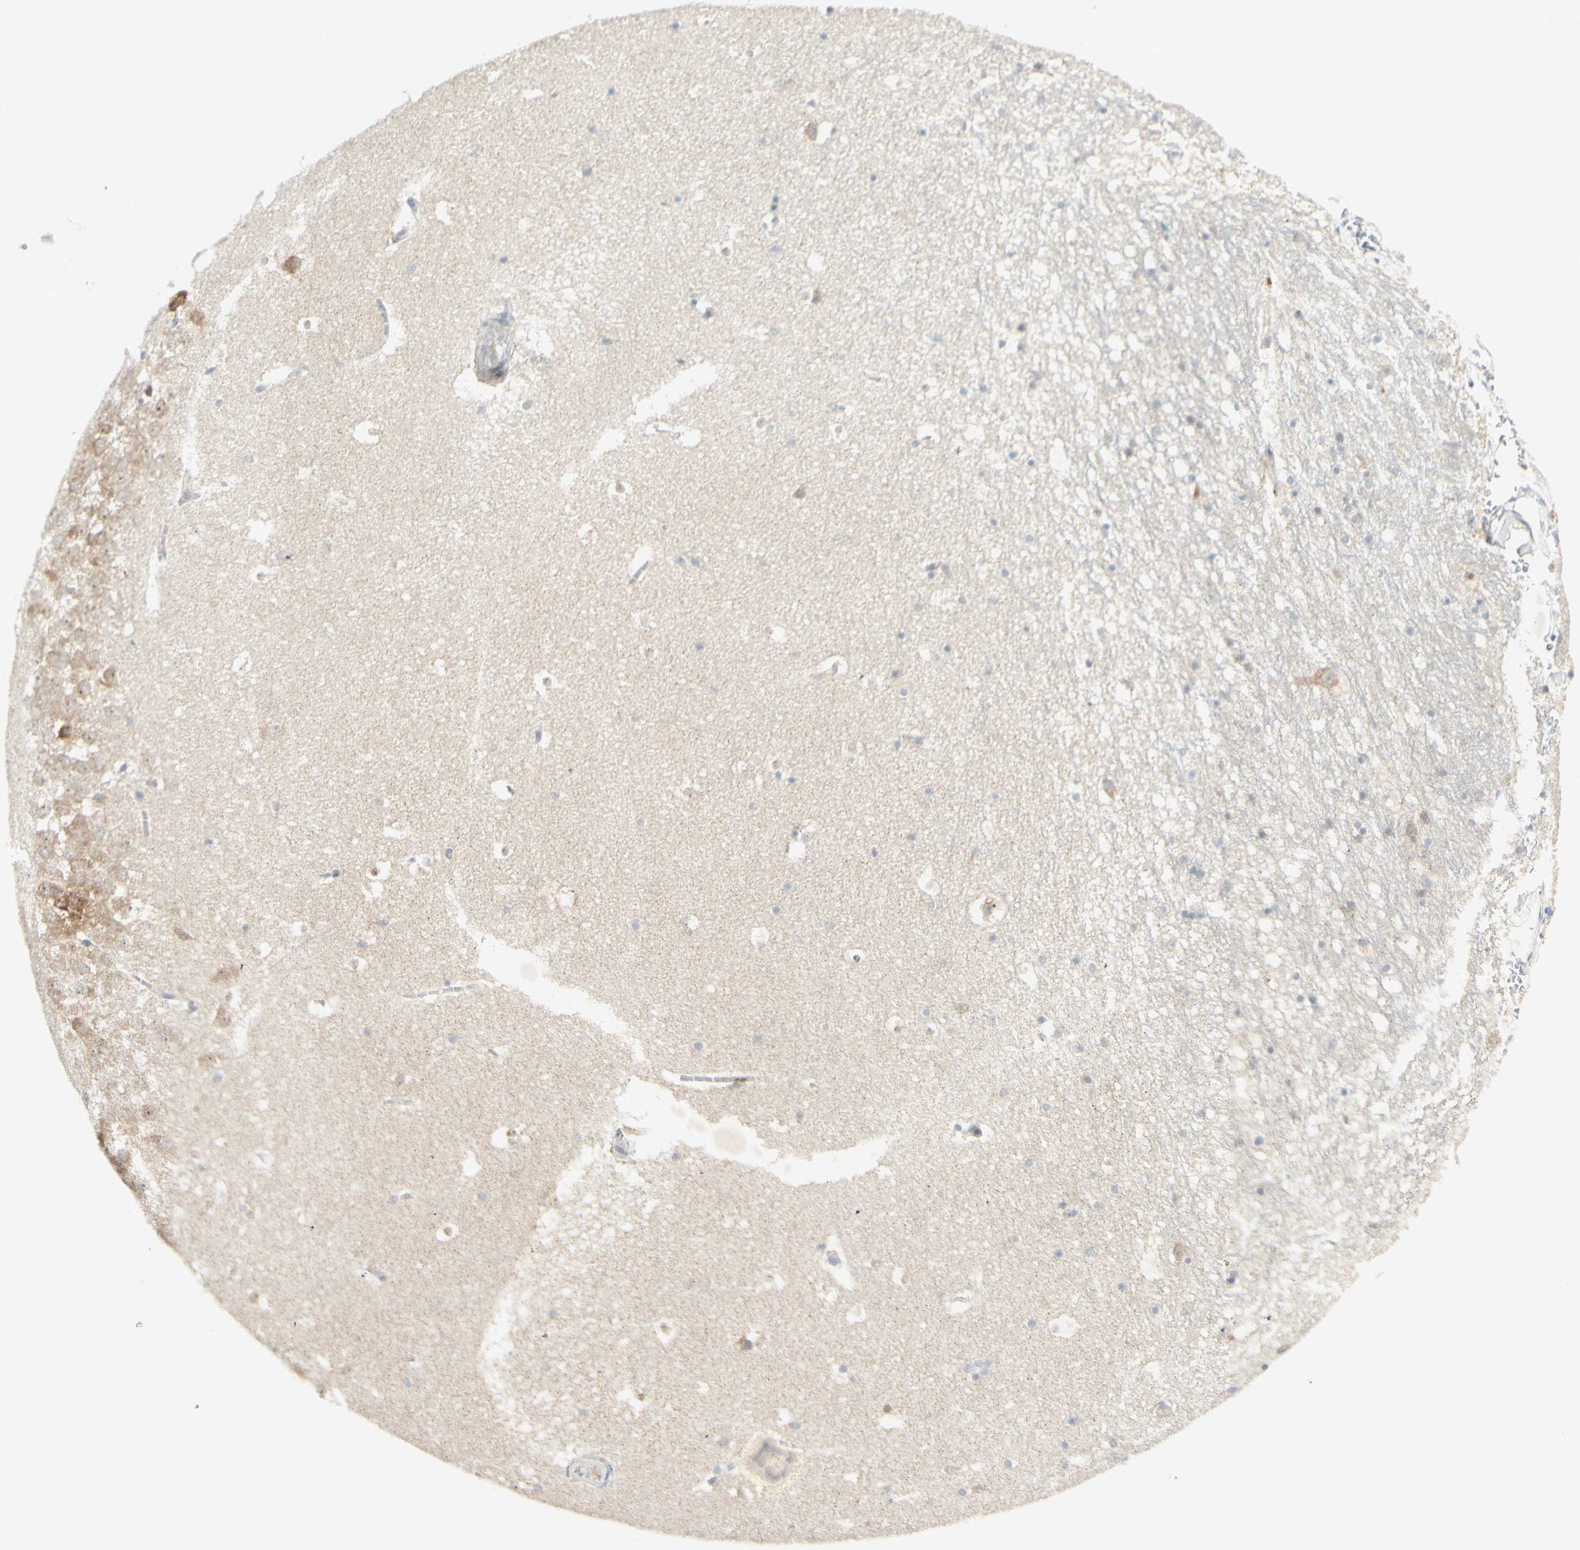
{"staining": {"intensity": "moderate", "quantity": "<25%", "location": "cytoplasmic/membranous,nuclear"}, "tissue": "hippocampus", "cell_type": "Glial cells", "image_type": "normal", "snomed": [{"axis": "morphology", "description": "Normal tissue, NOS"}, {"axis": "topography", "description": "Hippocampus"}], "caption": "This is an image of IHC staining of benign hippocampus, which shows moderate expression in the cytoplasmic/membranous,nuclear of glial cells.", "gene": "ETF1", "patient": {"sex": "male", "age": 45}}